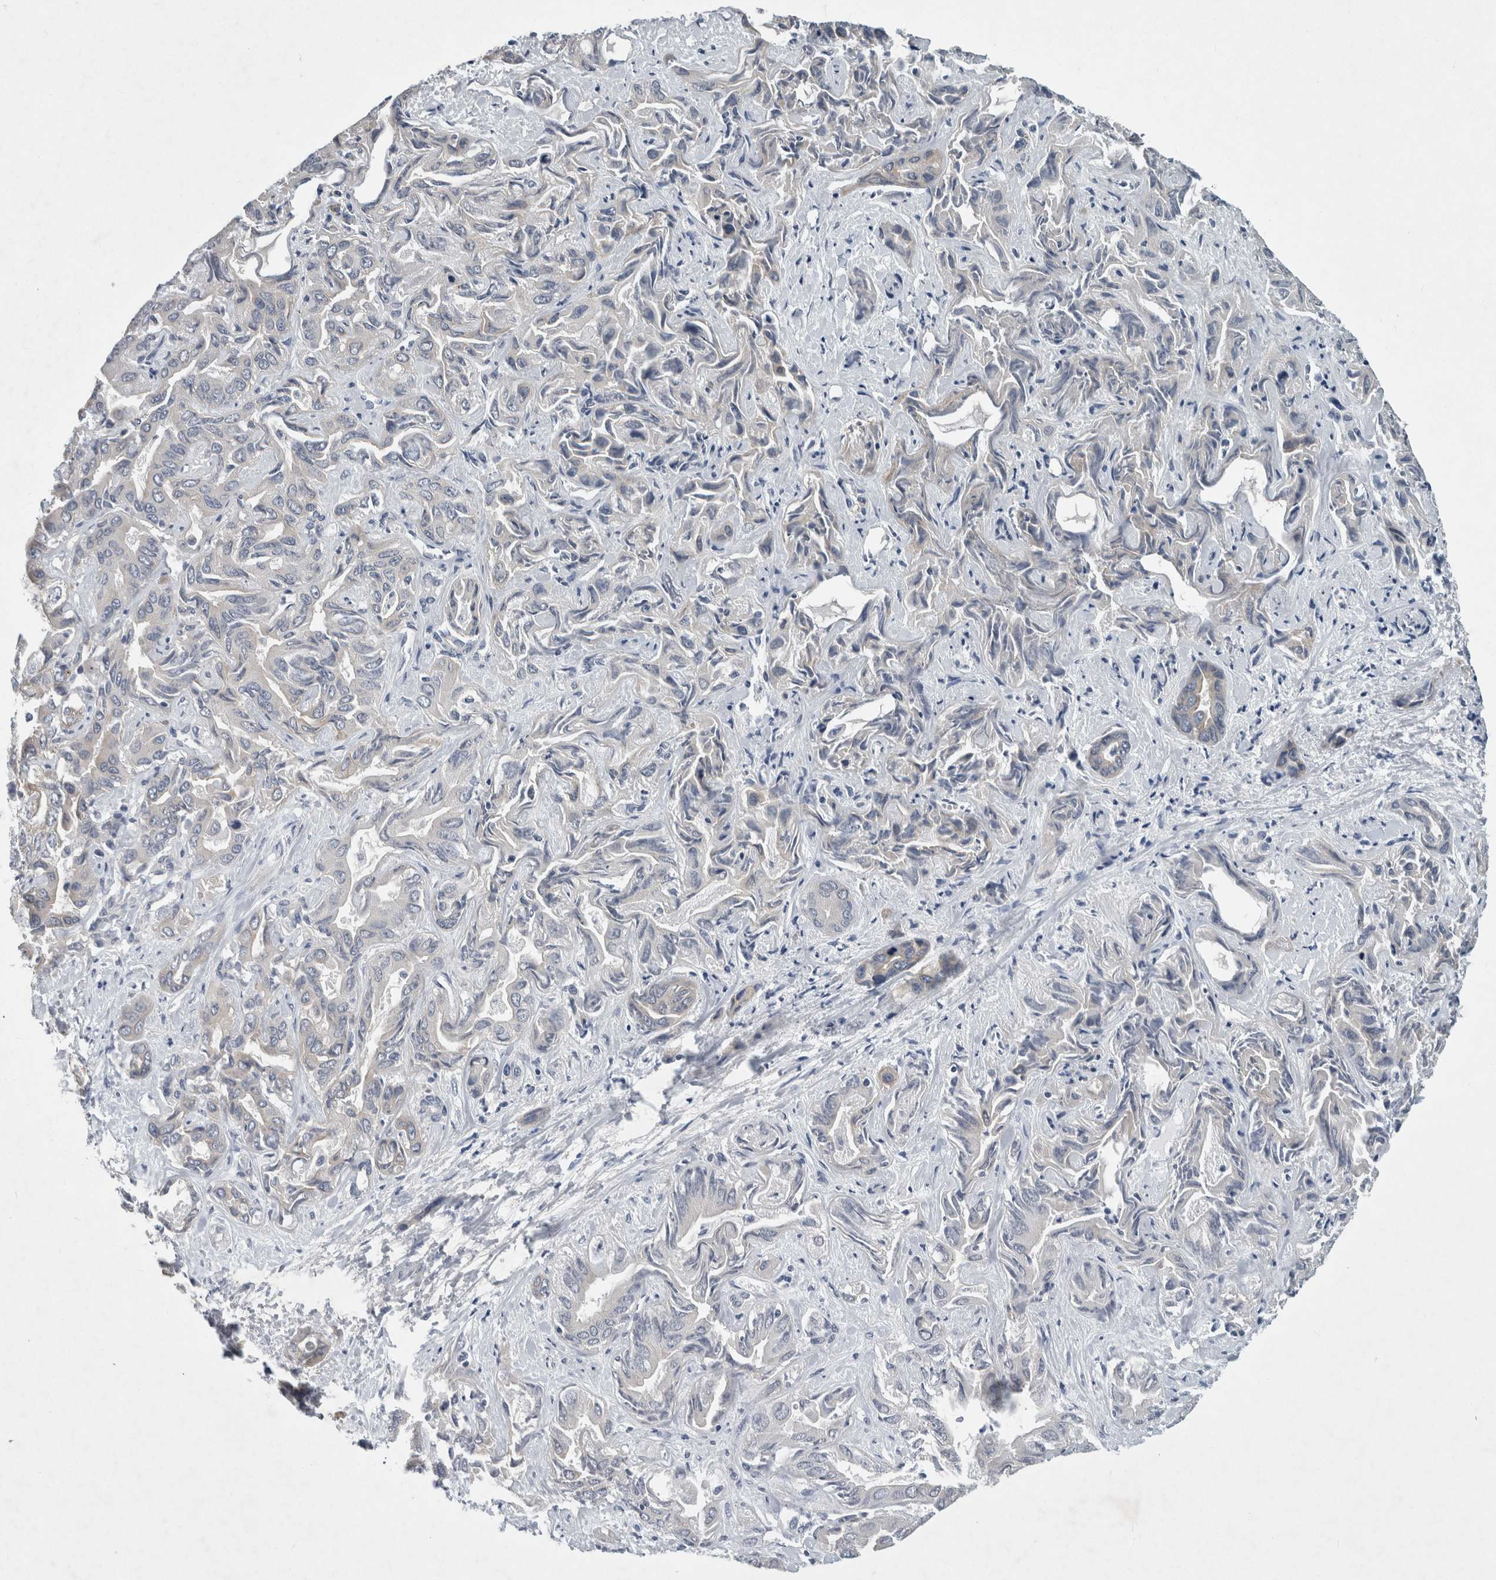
{"staining": {"intensity": "negative", "quantity": "none", "location": "none"}, "tissue": "liver cancer", "cell_type": "Tumor cells", "image_type": "cancer", "snomed": [{"axis": "morphology", "description": "Cholangiocarcinoma"}, {"axis": "topography", "description": "Liver"}], "caption": "Liver cancer (cholangiocarcinoma) stained for a protein using IHC exhibits no expression tumor cells.", "gene": "FAM83H", "patient": {"sex": "female", "age": 52}}